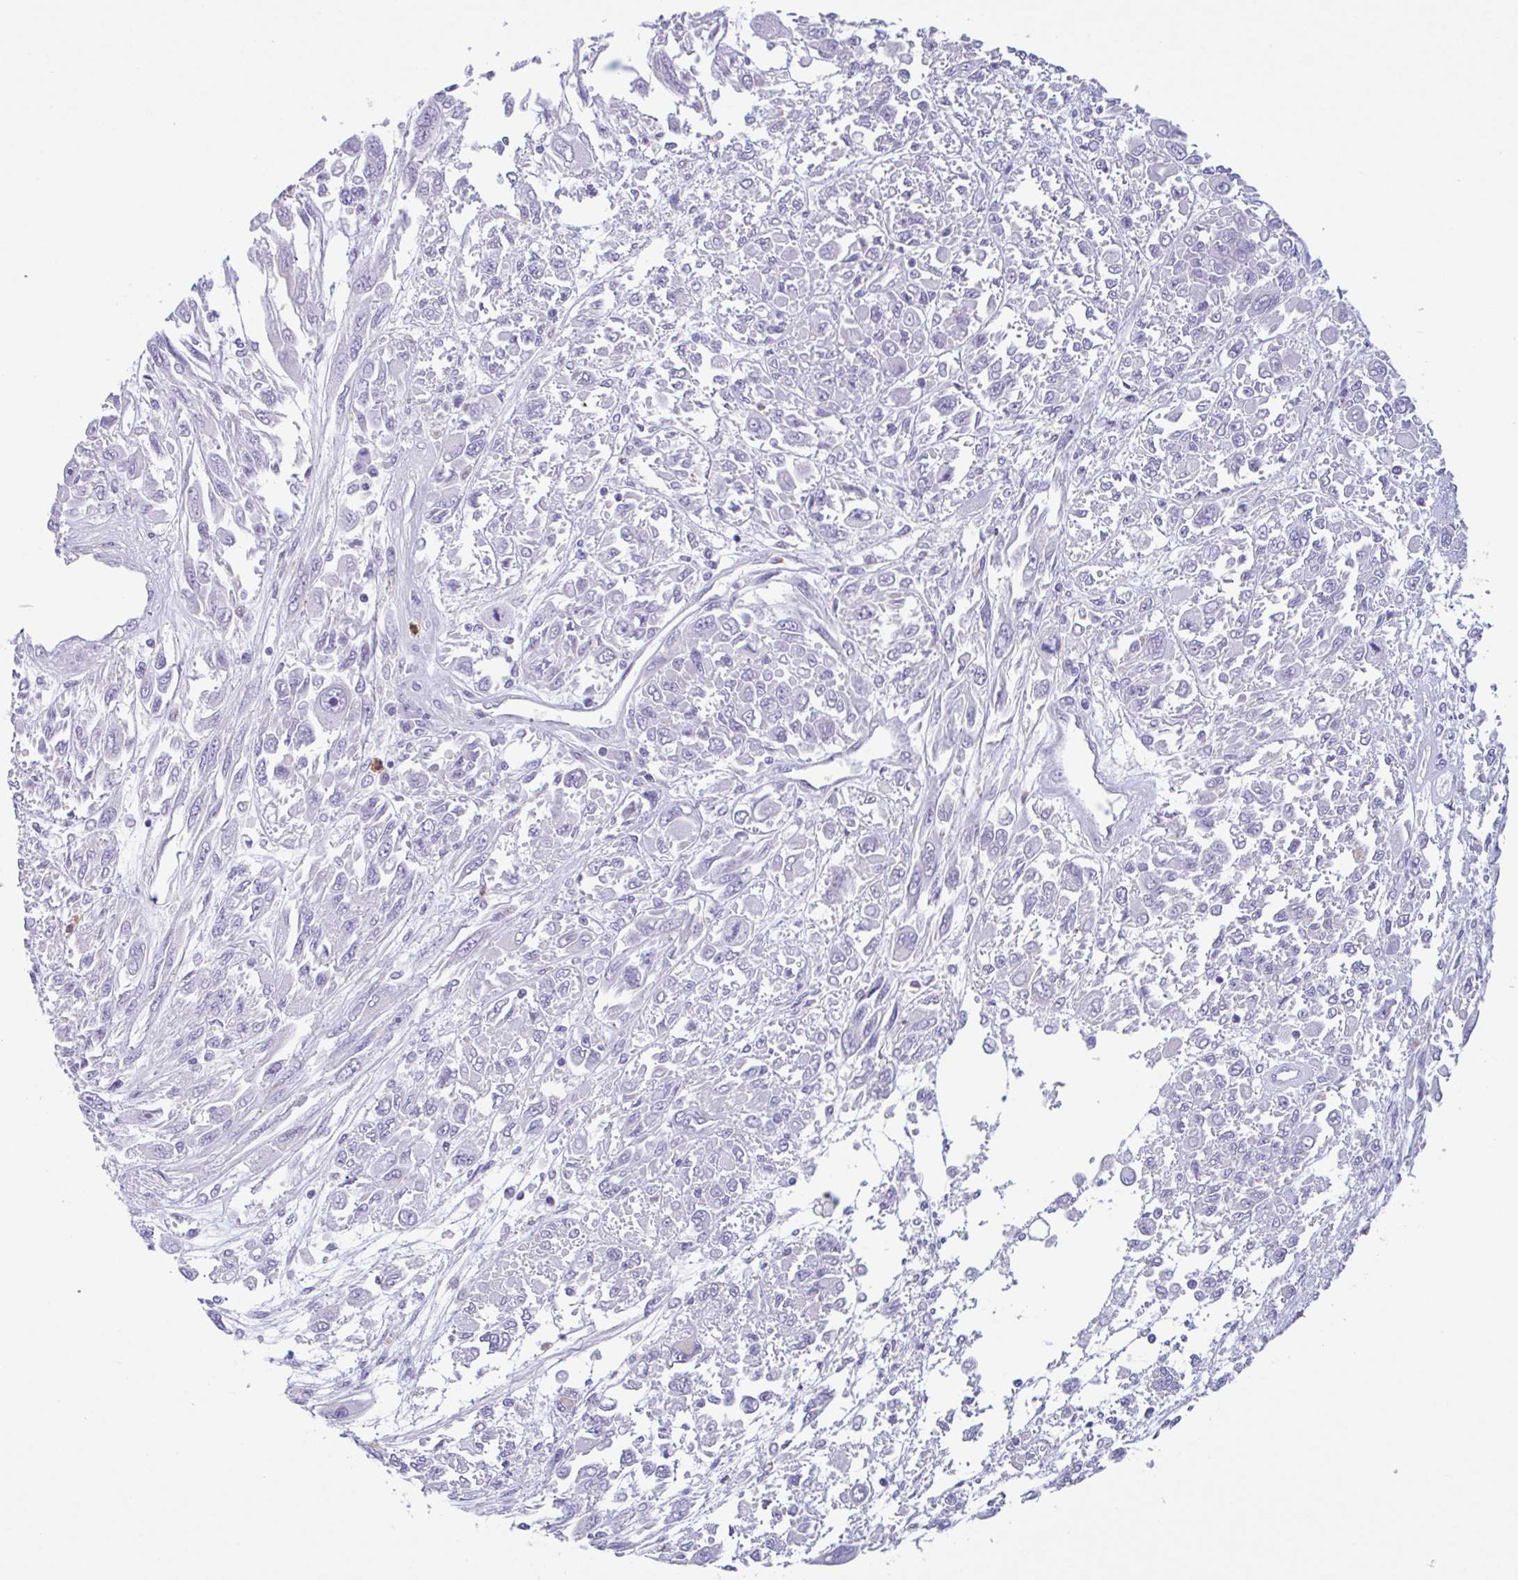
{"staining": {"intensity": "negative", "quantity": "none", "location": "none"}, "tissue": "melanoma", "cell_type": "Tumor cells", "image_type": "cancer", "snomed": [{"axis": "morphology", "description": "Malignant melanoma, NOS"}, {"axis": "topography", "description": "Skin"}], "caption": "Tumor cells are negative for protein expression in human melanoma.", "gene": "DTWD2", "patient": {"sex": "female", "age": 91}}